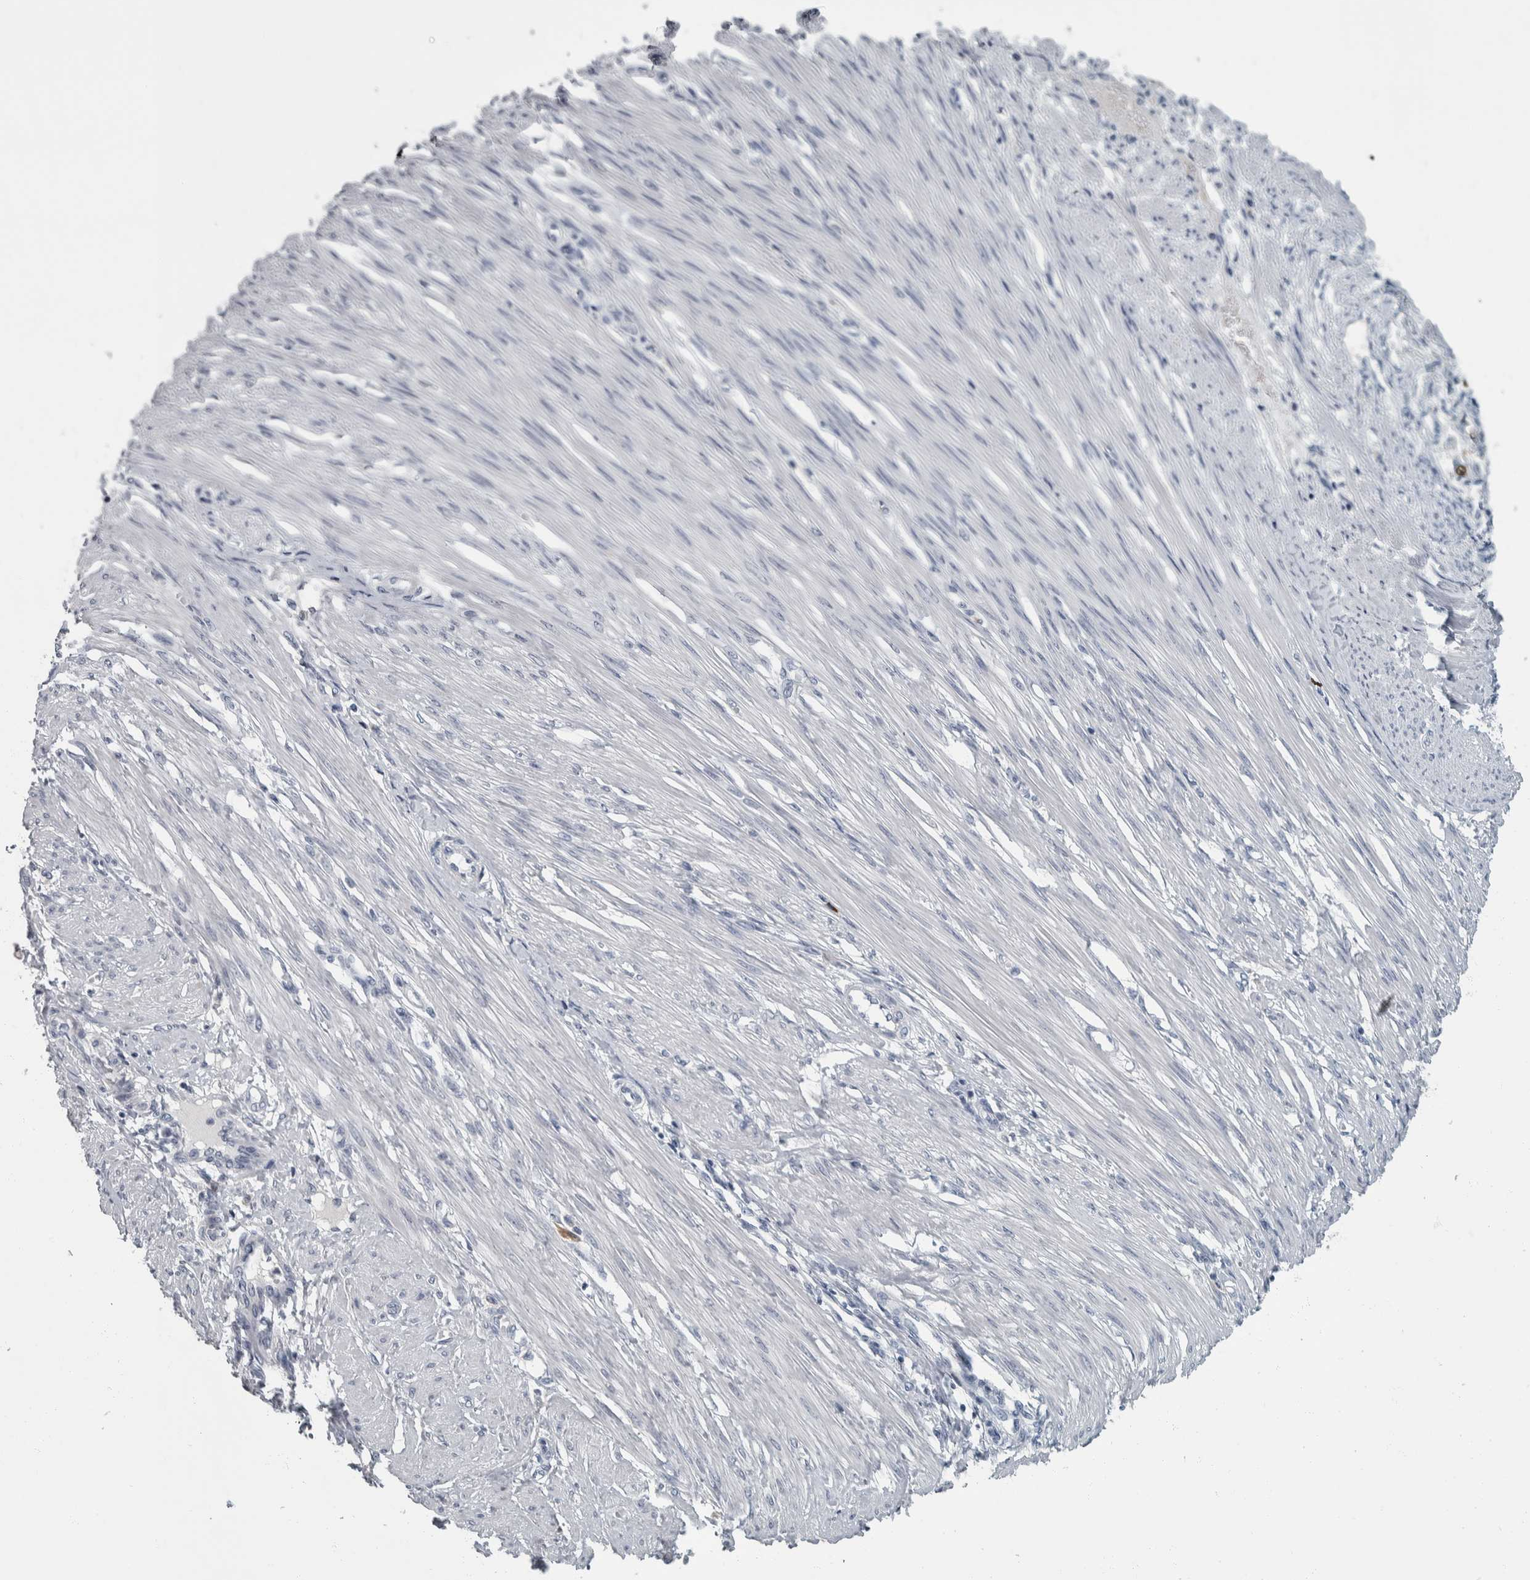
{"staining": {"intensity": "weak", "quantity": "<25%", "location": "cytoplasmic/membranous,nuclear"}, "tissue": "endometrial cancer", "cell_type": "Tumor cells", "image_type": "cancer", "snomed": [{"axis": "morphology", "description": "Adenocarcinoma, NOS"}, {"axis": "topography", "description": "Endometrium"}], "caption": "IHC histopathology image of endometrial adenocarcinoma stained for a protein (brown), which reveals no staining in tumor cells. (DAB (3,3'-diaminobenzidine) IHC with hematoxylin counter stain).", "gene": "CAVIN4", "patient": {"sex": "female", "age": 32}}